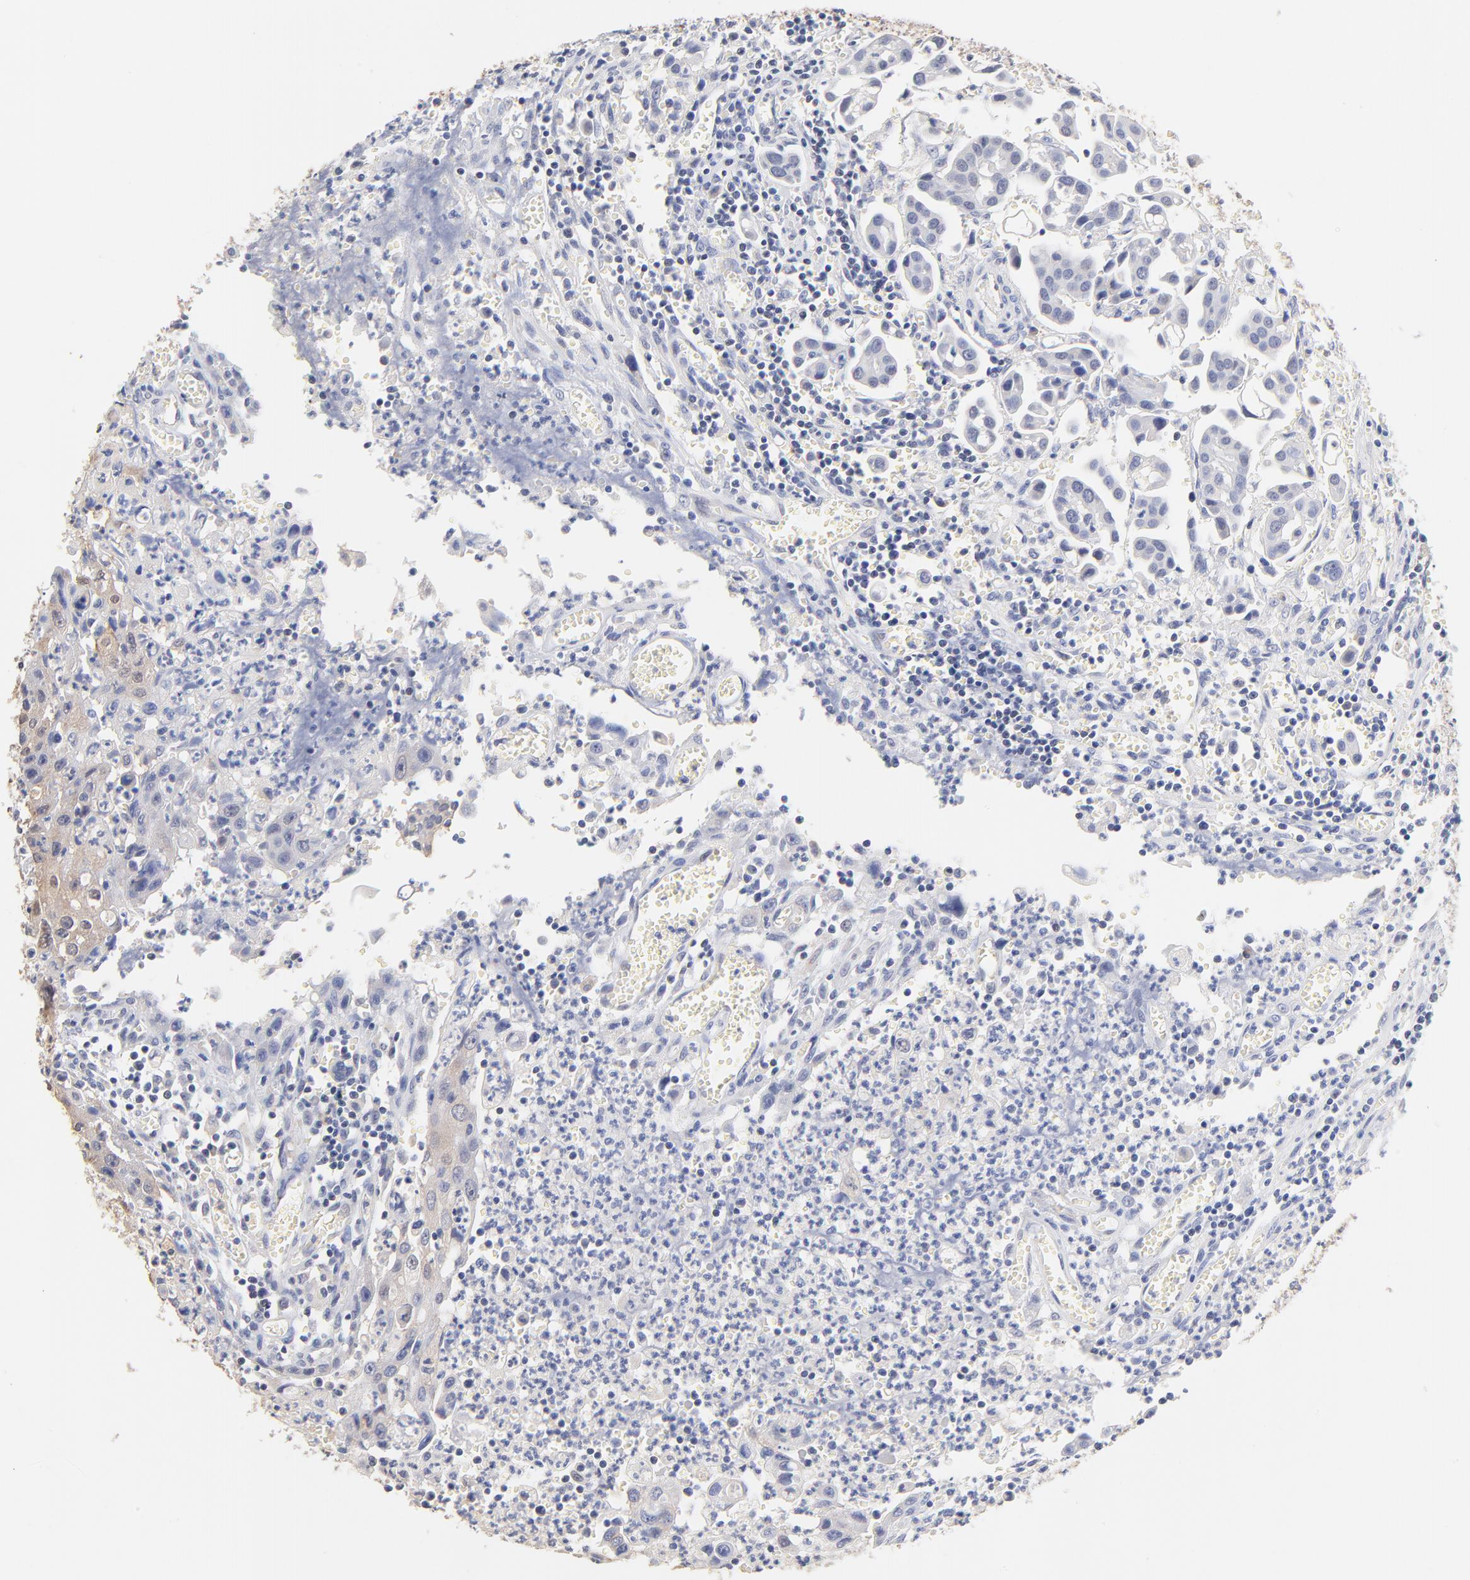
{"staining": {"intensity": "weak", "quantity": "25%-75%", "location": "cytoplasmic/membranous"}, "tissue": "urothelial cancer", "cell_type": "Tumor cells", "image_type": "cancer", "snomed": [{"axis": "morphology", "description": "Urothelial carcinoma, High grade"}, {"axis": "topography", "description": "Urinary bladder"}], "caption": "Protein analysis of urothelial carcinoma (high-grade) tissue exhibits weak cytoplasmic/membranous expression in approximately 25%-75% of tumor cells.", "gene": "TWNK", "patient": {"sex": "male", "age": 66}}